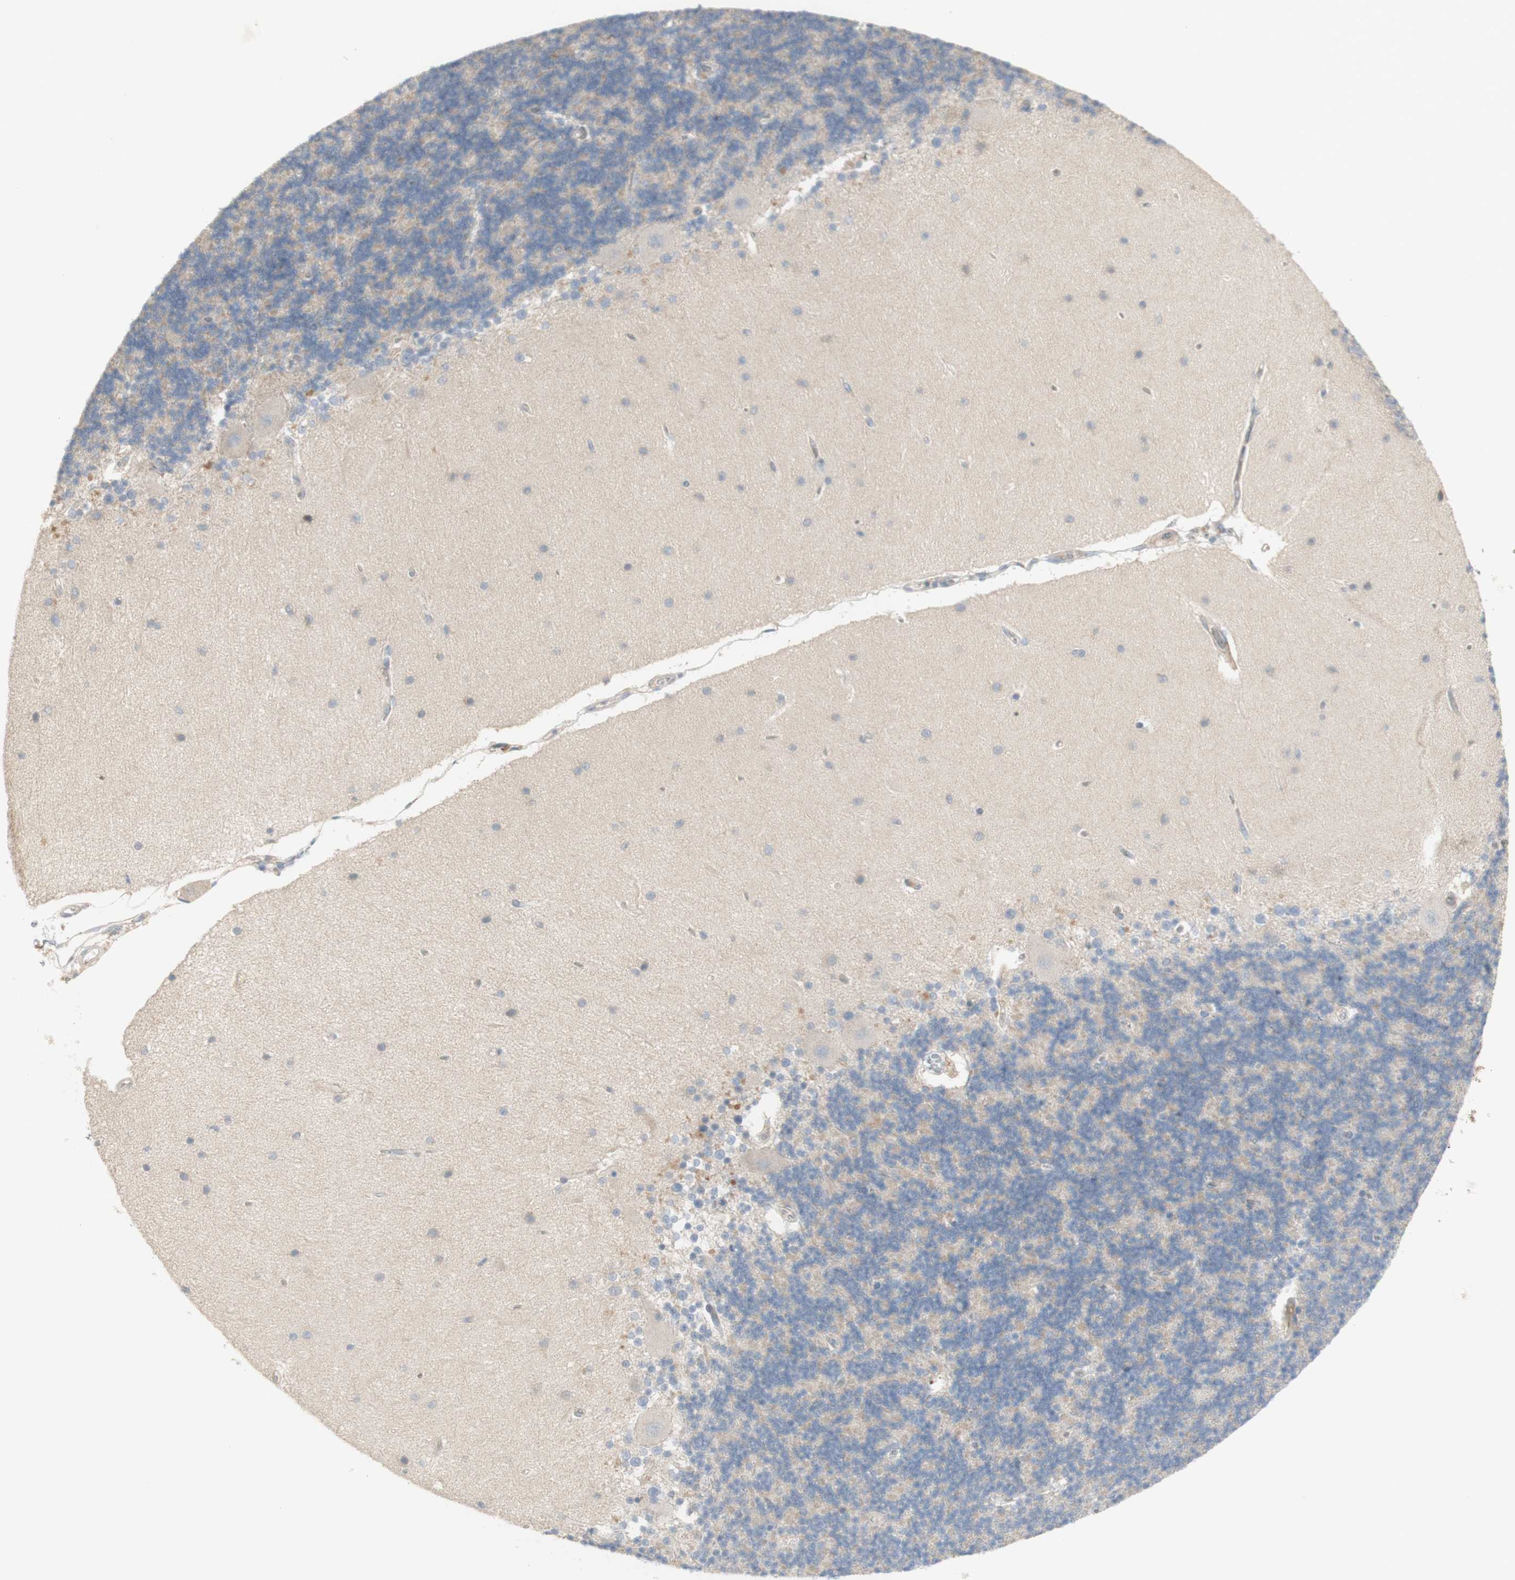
{"staining": {"intensity": "moderate", "quantity": "25%-75%", "location": "cytoplasmic/membranous"}, "tissue": "cerebellum", "cell_type": "Cells in granular layer", "image_type": "normal", "snomed": [{"axis": "morphology", "description": "Normal tissue, NOS"}, {"axis": "topography", "description": "Cerebellum"}], "caption": "This micrograph demonstrates immunohistochemistry (IHC) staining of unremarkable human cerebellum, with medium moderate cytoplasmic/membranous positivity in approximately 25%-75% of cells in granular layer.", "gene": "PTGER4", "patient": {"sex": "female", "age": 54}}